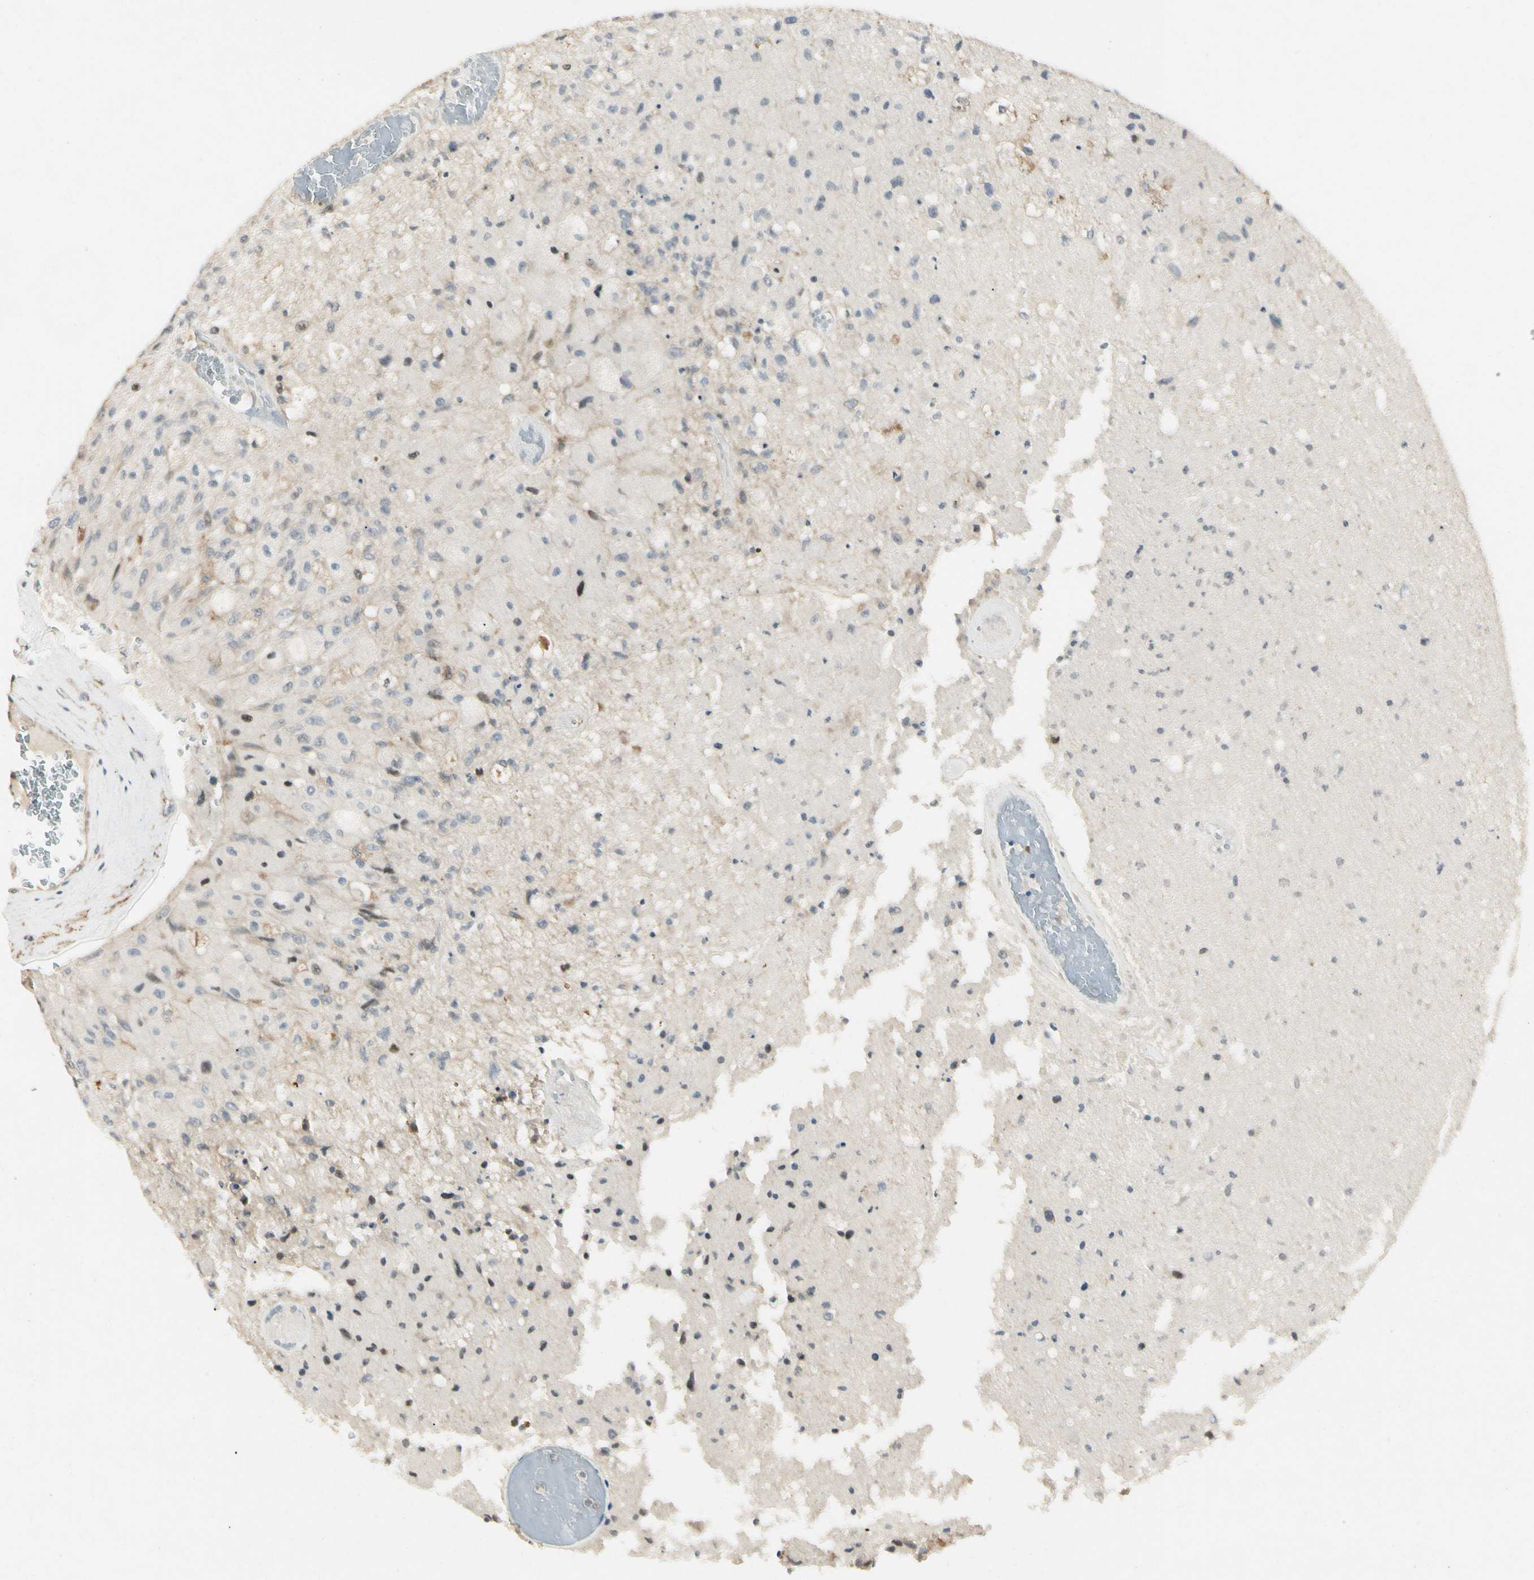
{"staining": {"intensity": "negative", "quantity": "none", "location": "none"}, "tissue": "glioma", "cell_type": "Tumor cells", "image_type": "cancer", "snomed": [{"axis": "morphology", "description": "Normal tissue, NOS"}, {"axis": "morphology", "description": "Glioma, malignant, High grade"}, {"axis": "topography", "description": "Cerebral cortex"}], "caption": "Tumor cells show no significant staining in glioma.", "gene": "FNDC3B", "patient": {"sex": "male", "age": 77}}